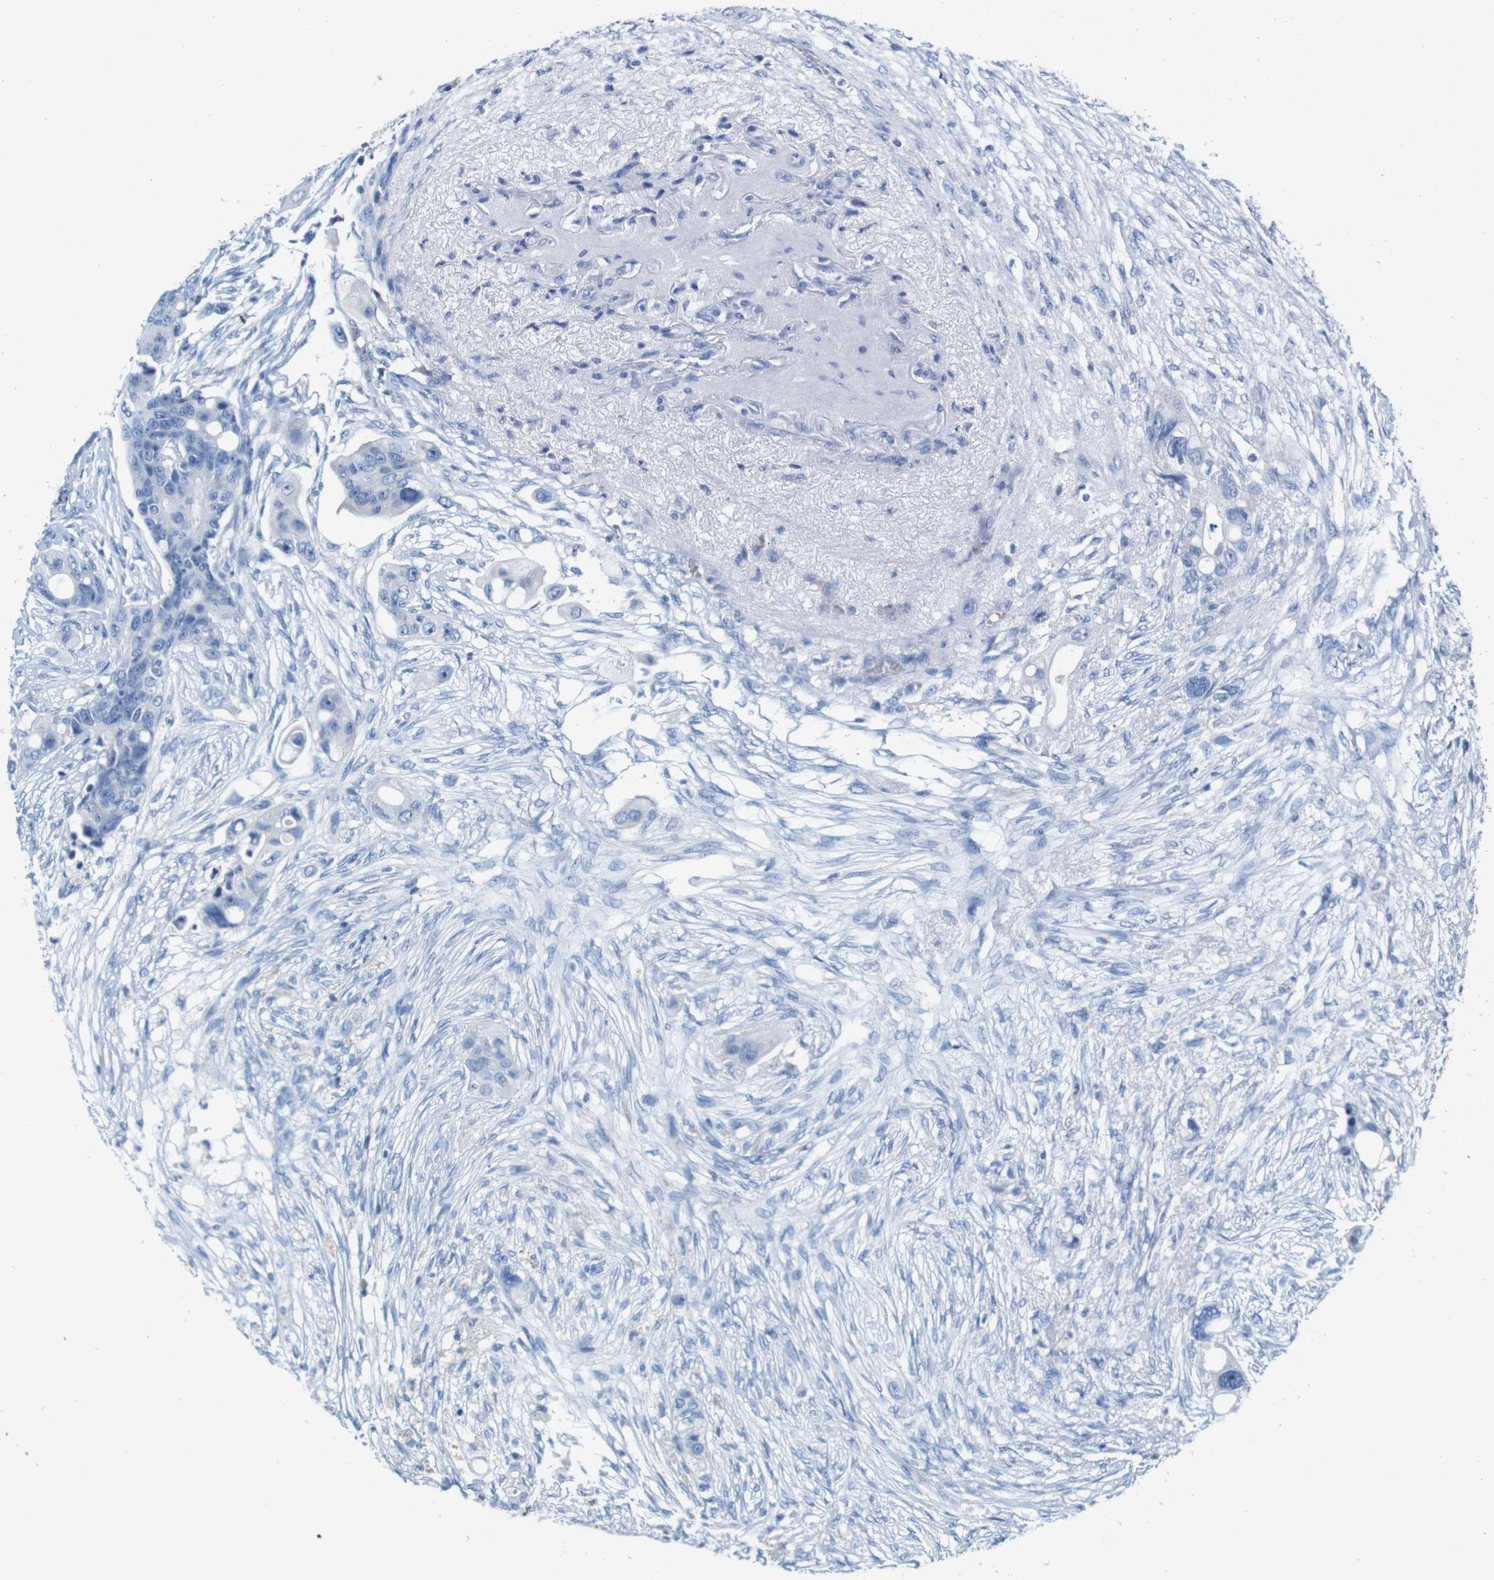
{"staining": {"intensity": "negative", "quantity": "none", "location": "none"}, "tissue": "colorectal cancer", "cell_type": "Tumor cells", "image_type": "cancer", "snomed": [{"axis": "morphology", "description": "Adenocarcinoma, NOS"}, {"axis": "topography", "description": "Colon"}], "caption": "Colorectal cancer (adenocarcinoma) was stained to show a protein in brown. There is no significant expression in tumor cells.", "gene": "IGSF8", "patient": {"sex": "female", "age": 57}}